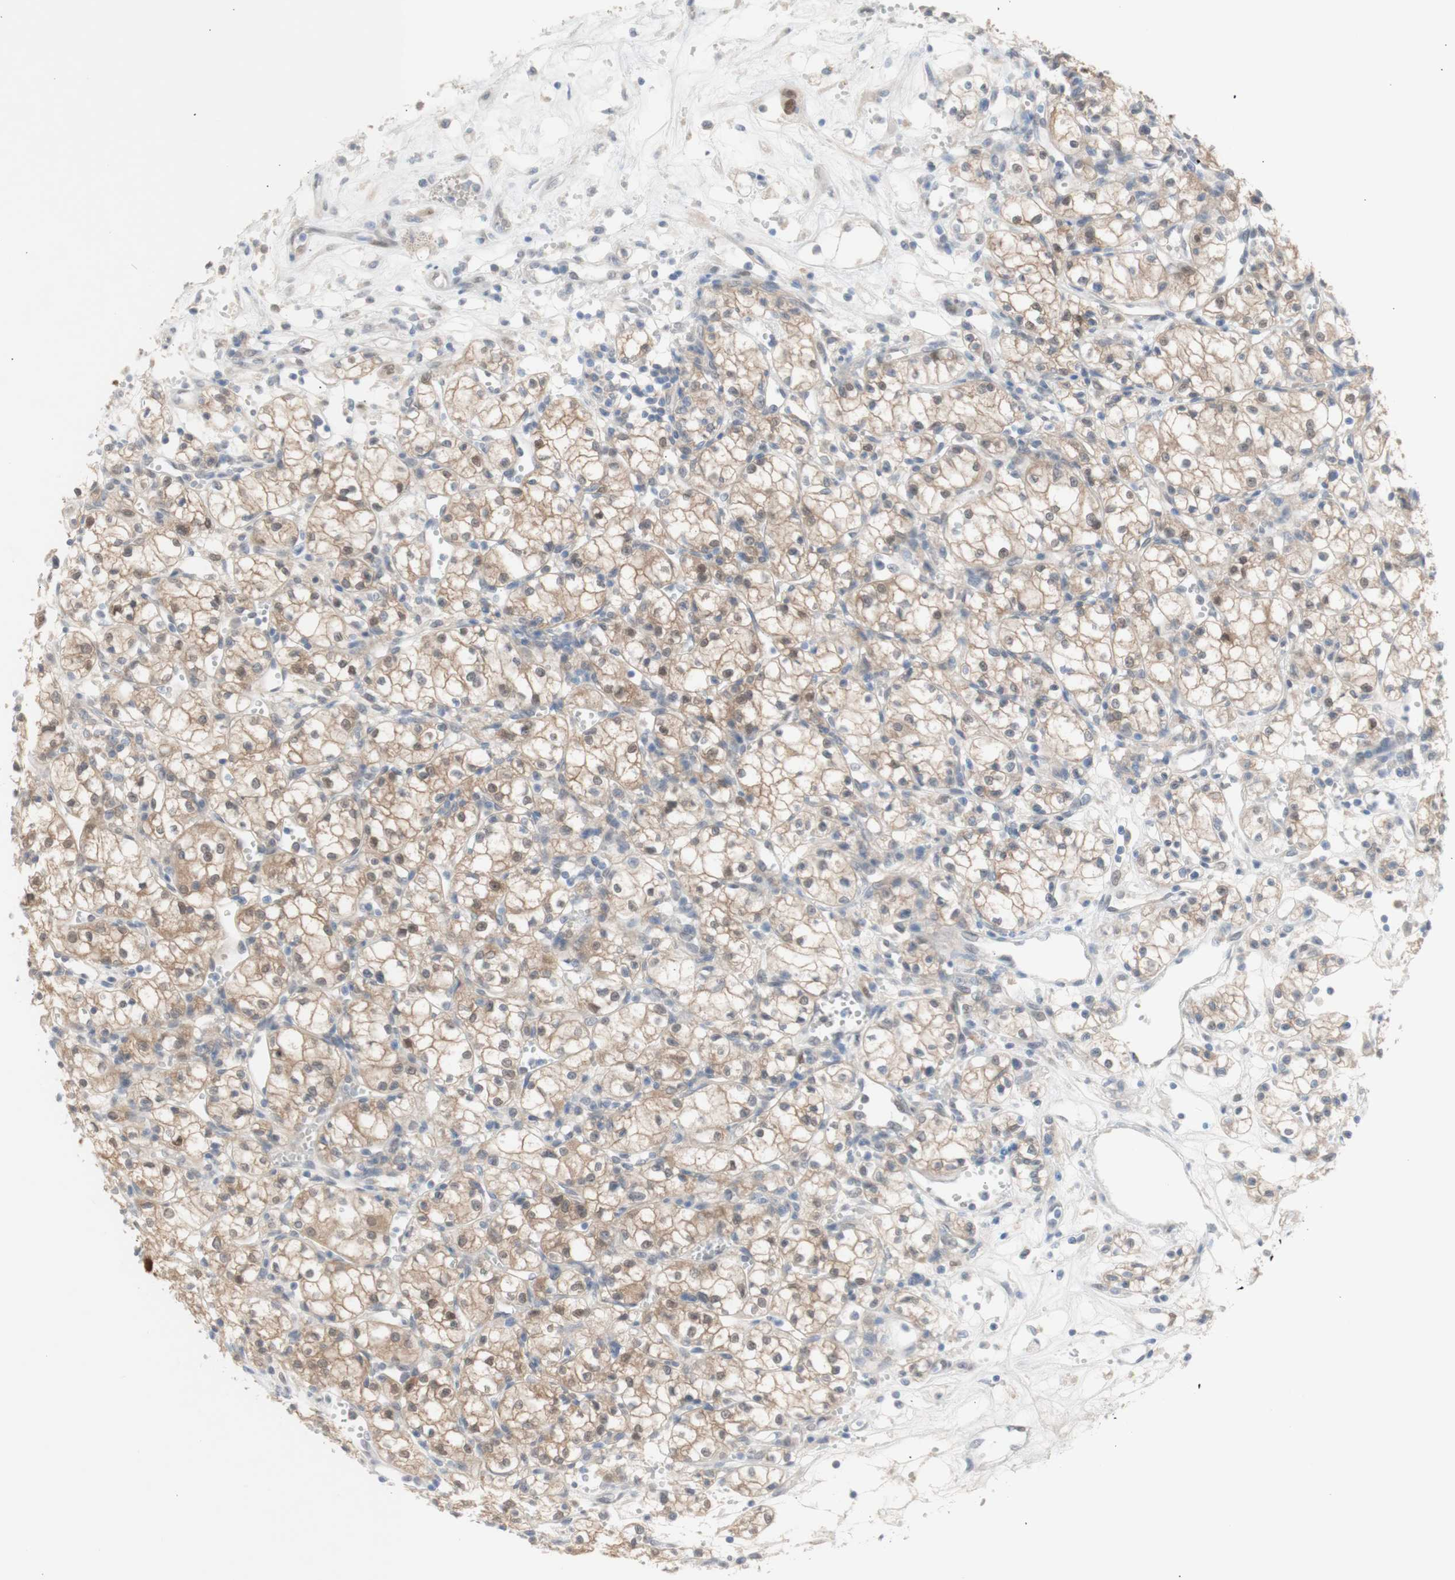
{"staining": {"intensity": "moderate", "quantity": "25%-75%", "location": "cytoplasmic/membranous,nuclear"}, "tissue": "renal cancer", "cell_type": "Tumor cells", "image_type": "cancer", "snomed": [{"axis": "morphology", "description": "Normal tissue, NOS"}, {"axis": "morphology", "description": "Adenocarcinoma, NOS"}, {"axis": "topography", "description": "Kidney"}], "caption": "Adenocarcinoma (renal) stained for a protein demonstrates moderate cytoplasmic/membranous and nuclear positivity in tumor cells.", "gene": "PRMT5", "patient": {"sex": "male", "age": 59}}